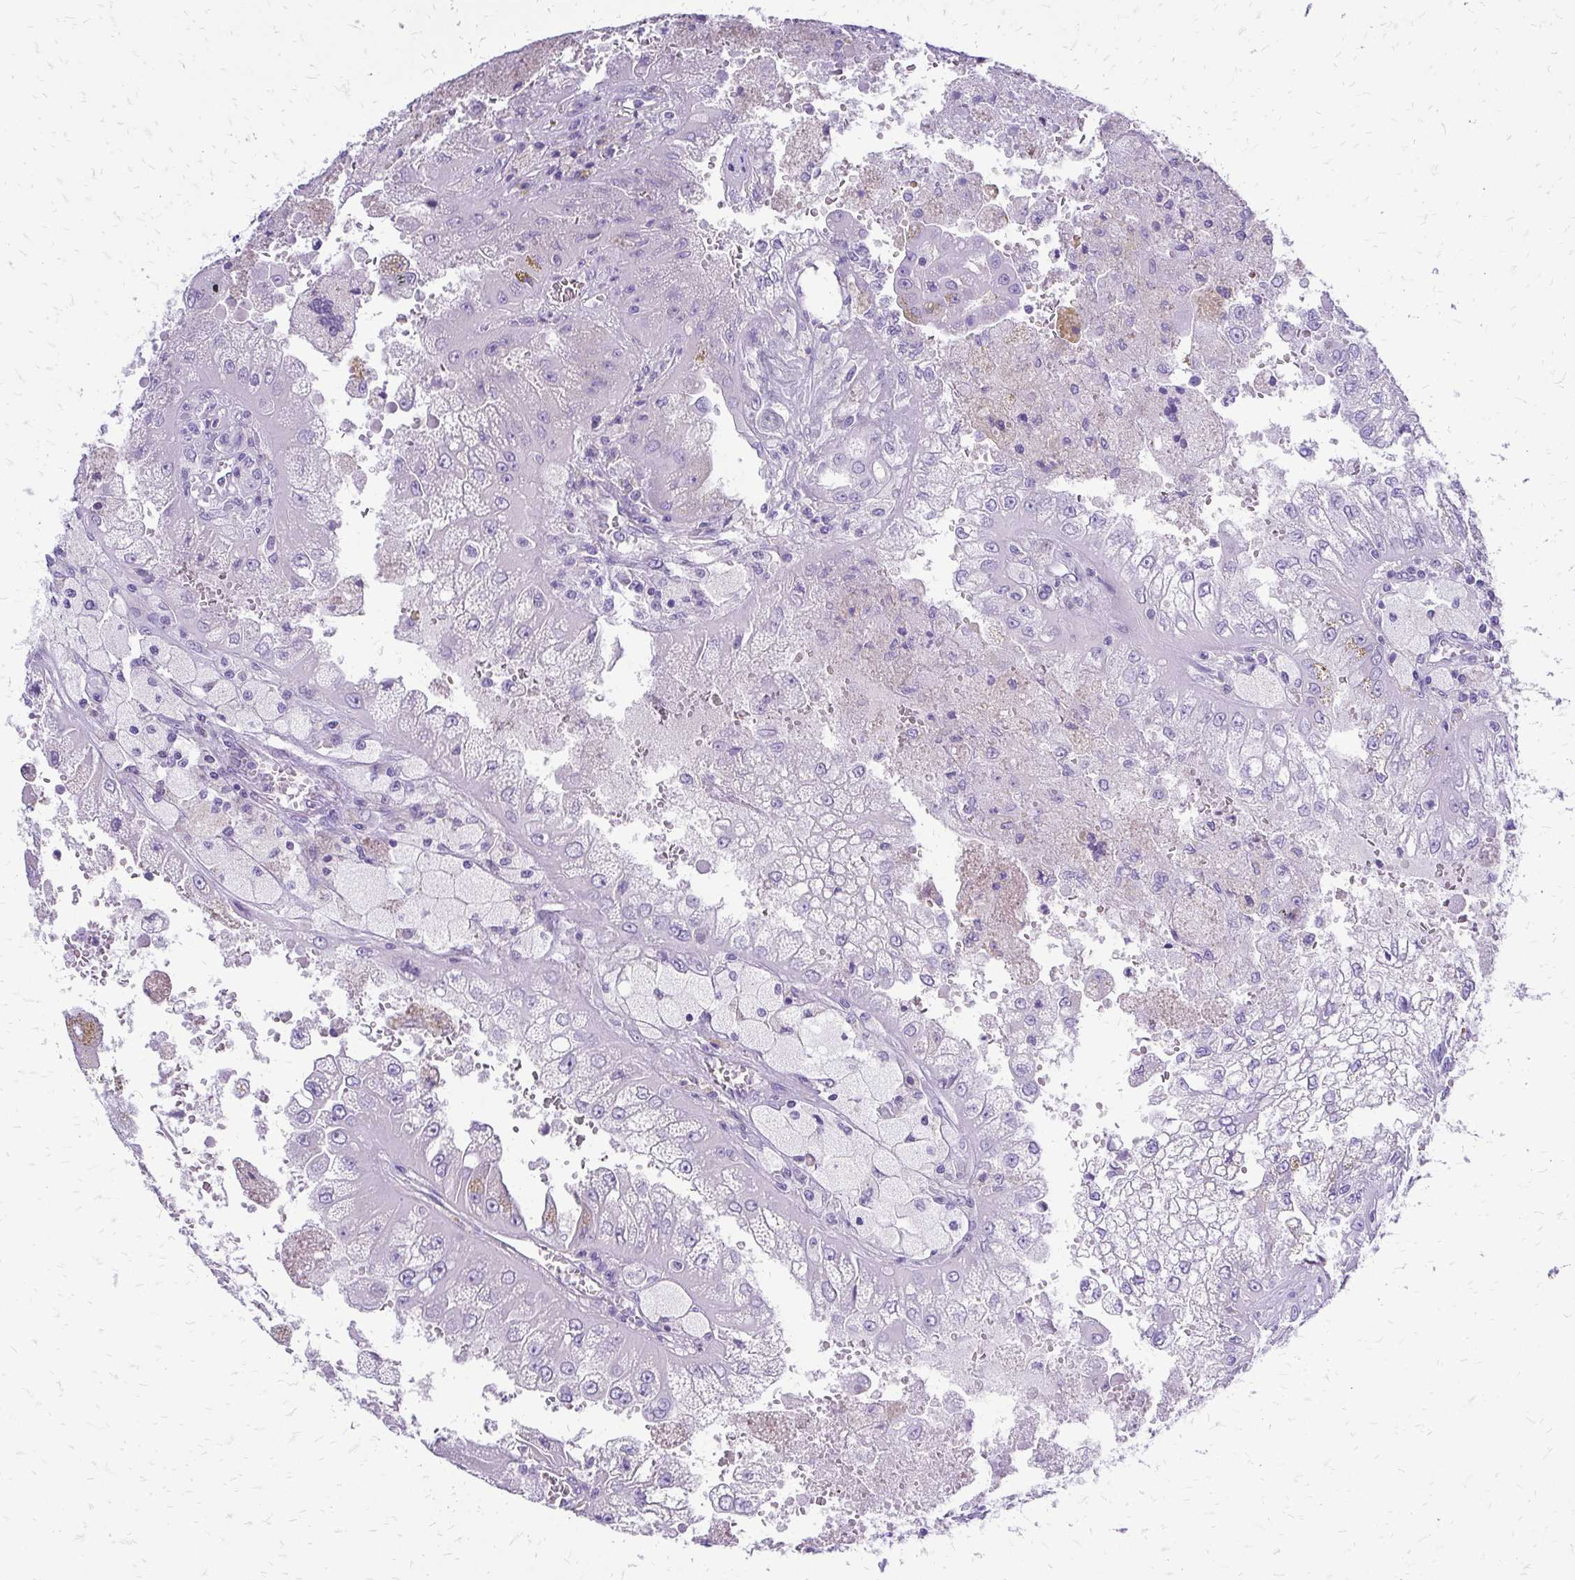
{"staining": {"intensity": "negative", "quantity": "none", "location": "none"}, "tissue": "renal cancer", "cell_type": "Tumor cells", "image_type": "cancer", "snomed": [{"axis": "morphology", "description": "Adenocarcinoma, NOS"}, {"axis": "topography", "description": "Kidney"}], "caption": "Photomicrograph shows no significant protein staining in tumor cells of renal adenocarcinoma.", "gene": "SLC32A1", "patient": {"sex": "male", "age": 58}}